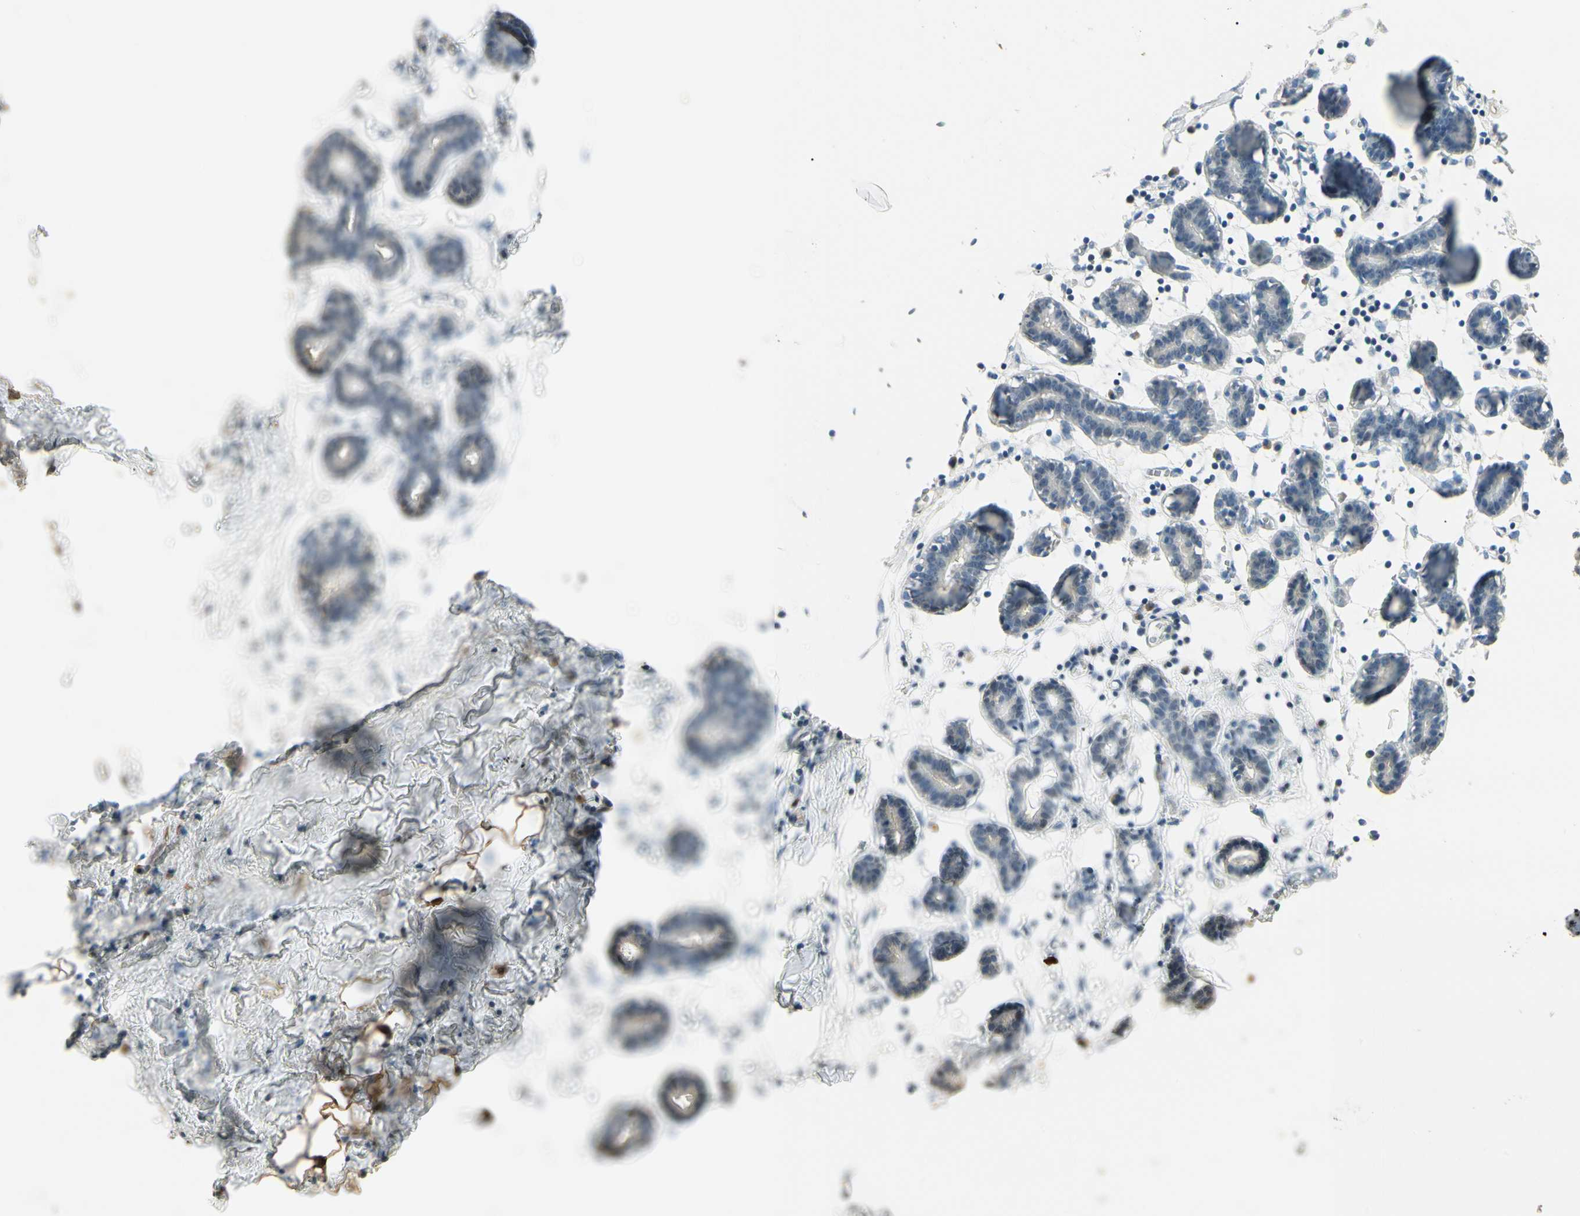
{"staining": {"intensity": "strong", "quantity": ">75%", "location": "cytoplasmic/membranous,nuclear"}, "tissue": "breast", "cell_type": "Adipocytes", "image_type": "normal", "snomed": [{"axis": "morphology", "description": "Normal tissue, NOS"}, {"axis": "topography", "description": "Breast"}], "caption": "Immunohistochemical staining of unremarkable human breast displays strong cytoplasmic/membranous,nuclear protein positivity in approximately >75% of adipocytes.", "gene": "GNE", "patient": {"sex": "female", "age": 27}}